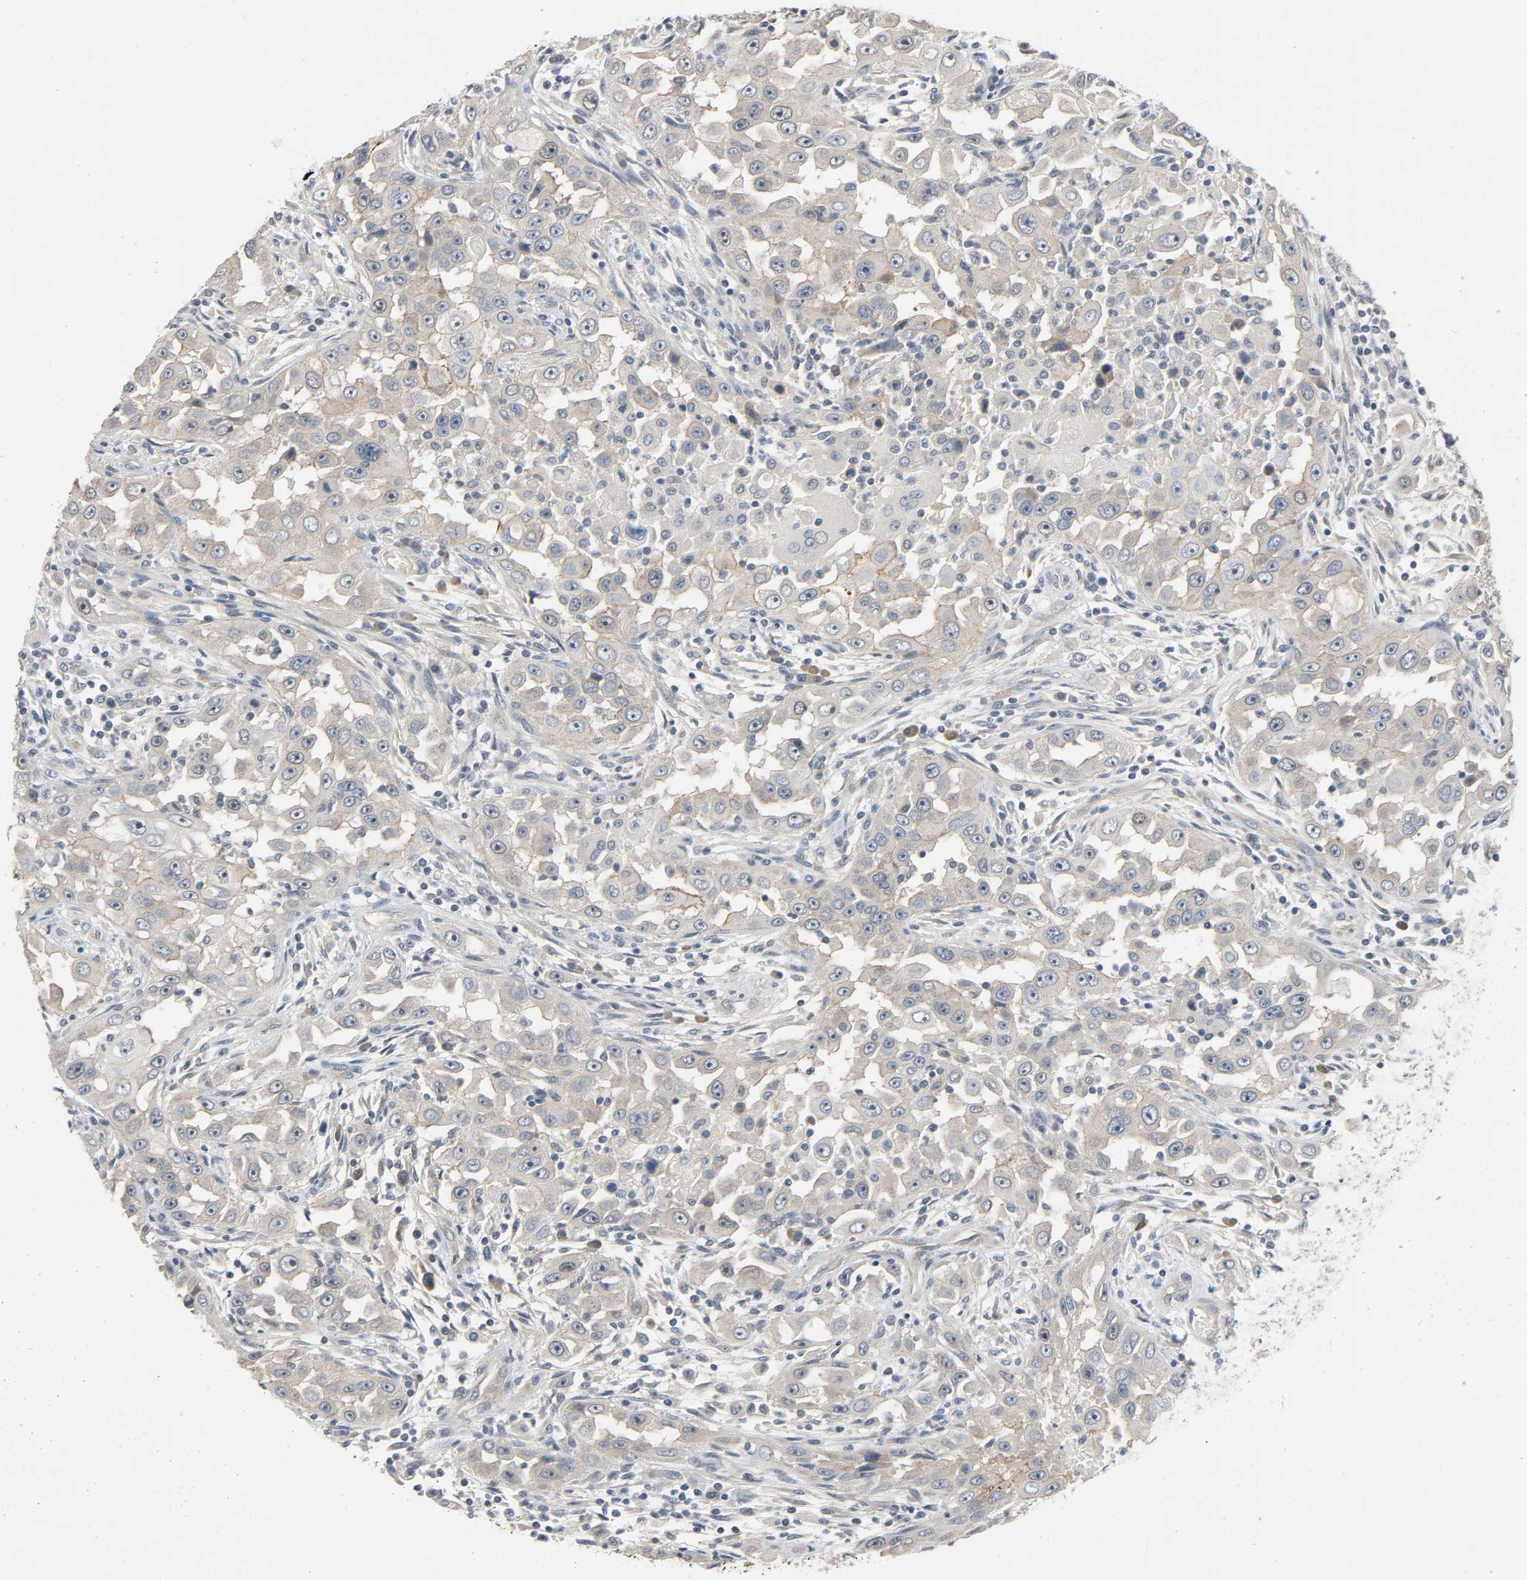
{"staining": {"intensity": "weak", "quantity": ">75%", "location": "cytoplasmic/membranous"}, "tissue": "head and neck cancer", "cell_type": "Tumor cells", "image_type": "cancer", "snomed": [{"axis": "morphology", "description": "Carcinoma, NOS"}, {"axis": "topography", "description": "Head-Neck"}], "caption": "A low amount of weak cytoplasmic/membranous staining is identified in about >75% of tumor cells in carcinoma (head and neck) tissue.", "gene": "LIMCH1", "patient": {"sex": "male", "age": 87}}